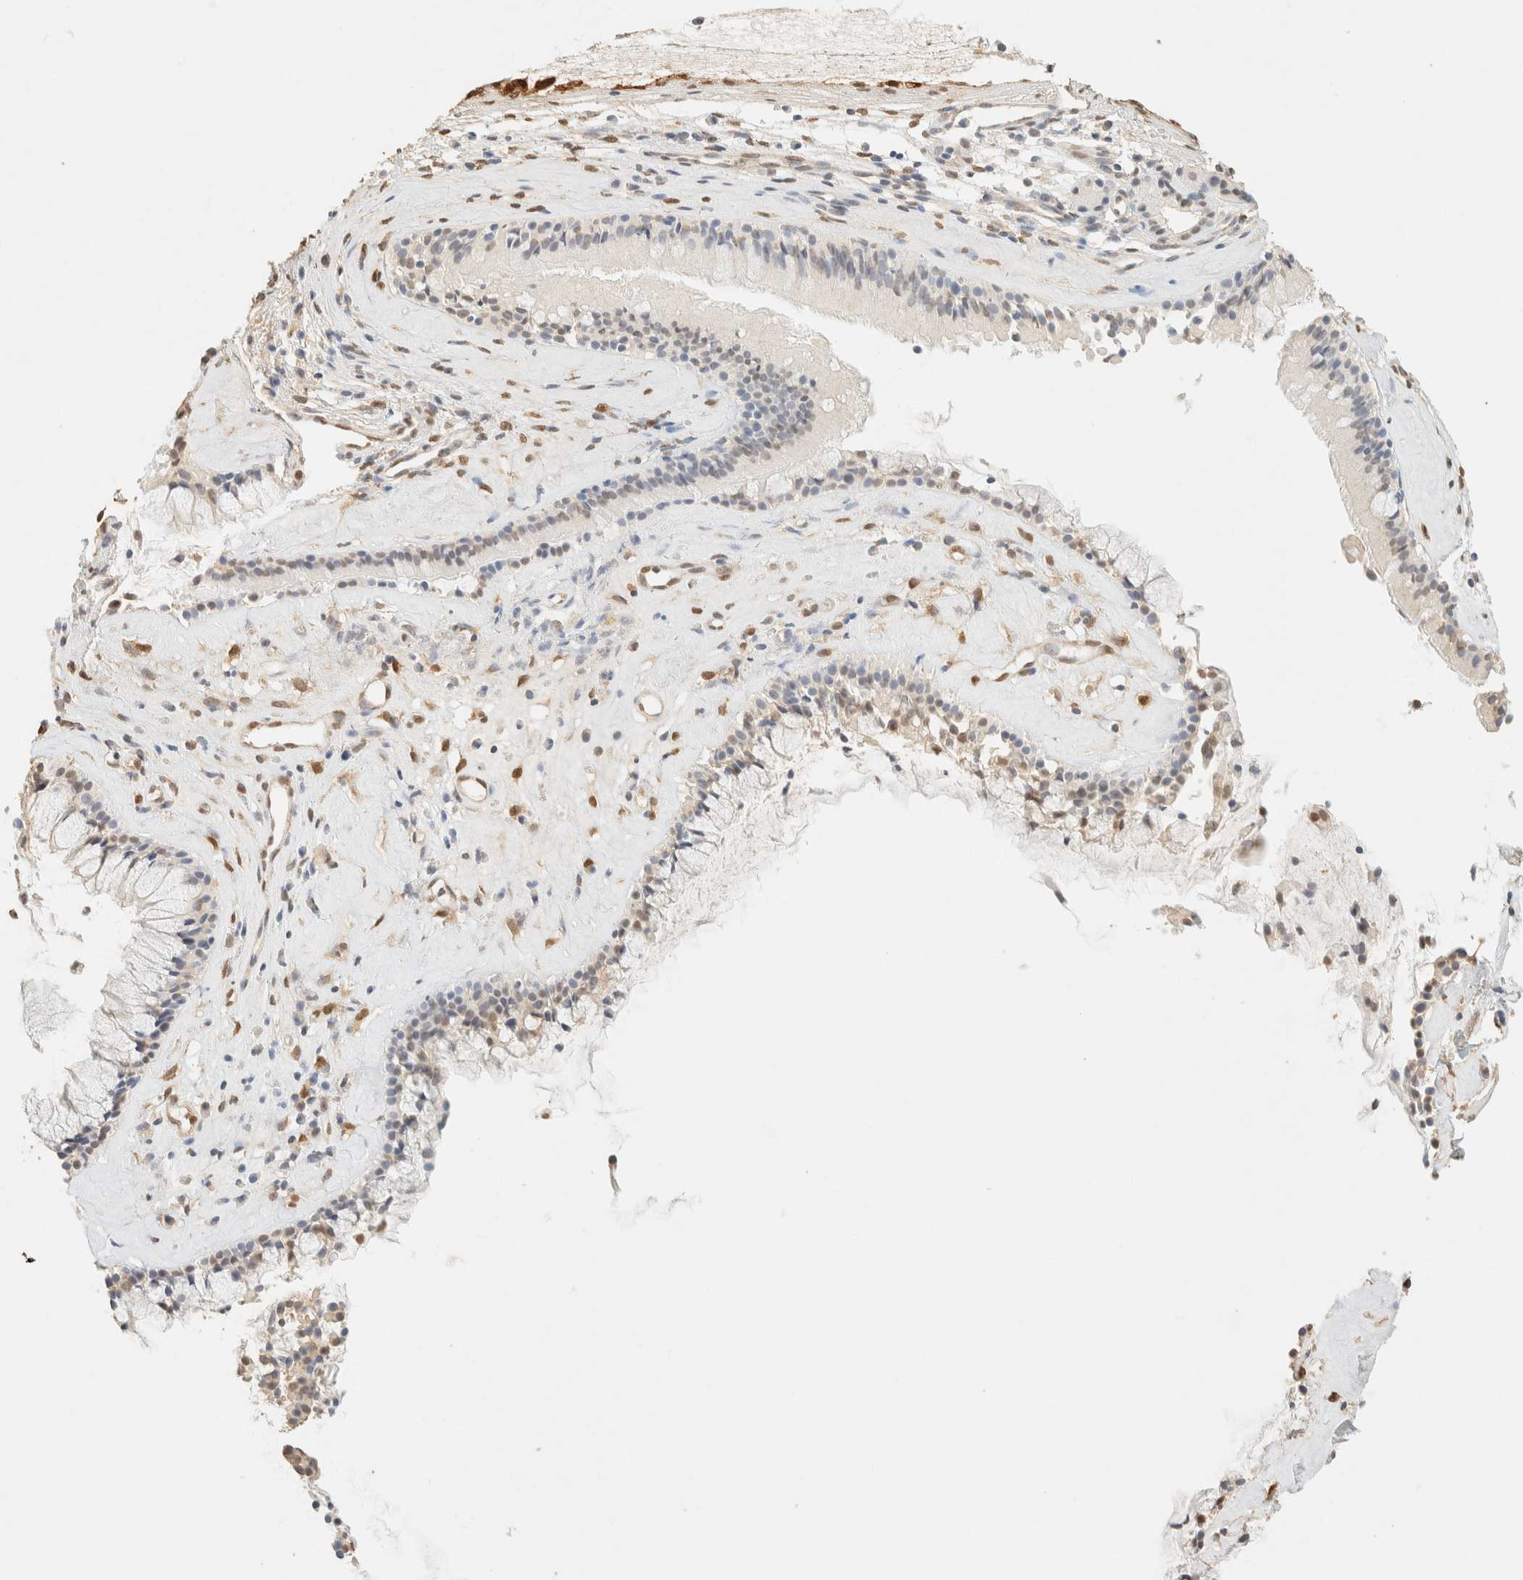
{"staining": {"intensity": "weak", "quantity": "25%-75%", "location": "cytoplasmic/membranous,nuclear"}, "tissue": "nasopharynx", "cell_type": "Respiratory epithelial cells", "image_type": "normal", "snomed": [{"axis": "morphology", "description": "Normal tissue, NOS"}, {"axis": "topography", "description": "Nasopharynx"}], "caption": "Immunohistochemical staining of normal human nasopharynx reveals weak cytoplasmic/membranous,nuclear protein expression in approximately 25%-75% of respiratory epithelial cells.", "gene": "S100A13", "patient": {"sex": "female", "age": 42}}